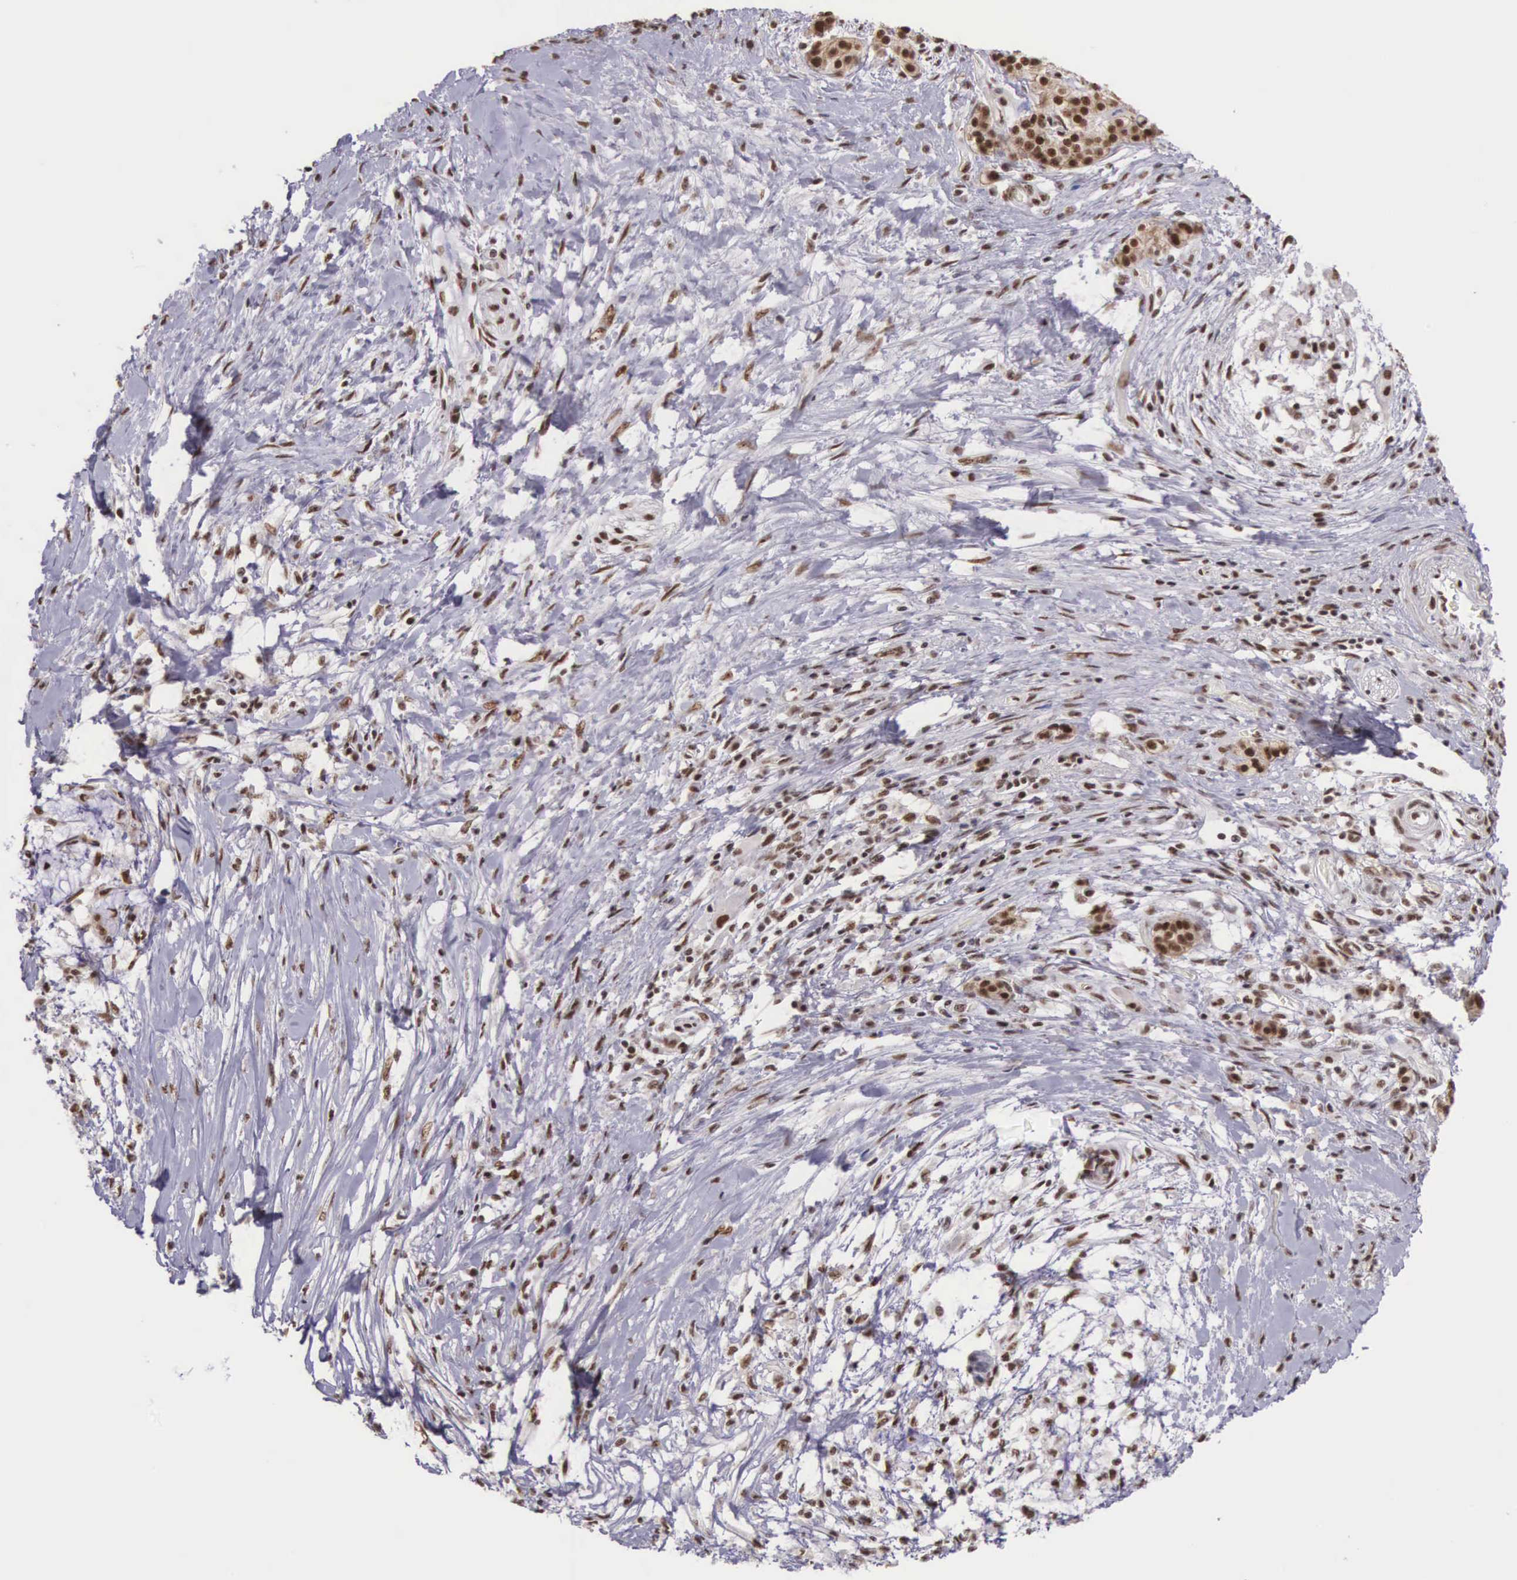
{"staining": {"intensity": "strong", "quantity": ">75%", "location": "cytoplasmic/membranous,nuclear"}, "tissue": "pancreatic cancer", "cell_type": "Tumor cells", "image_type": "cancer", "snomed": [{"axis": "morphology", "description": "Adenocarcinoma, NOS"}, {"axis": "topography", "description": "Pancreas"}], "caption": "Pancreatic cancer (adenocarcinoma) stained with DAB (3,3'-diaminobenzidine) immunohistochemistry (IHC) demonstrates high levels of strong cytoplasmic/membranous and nuclear expression in about >75% of tumor cells.", "gene": "POLR2F", "patient": {"sex": "female", "age": 64}}